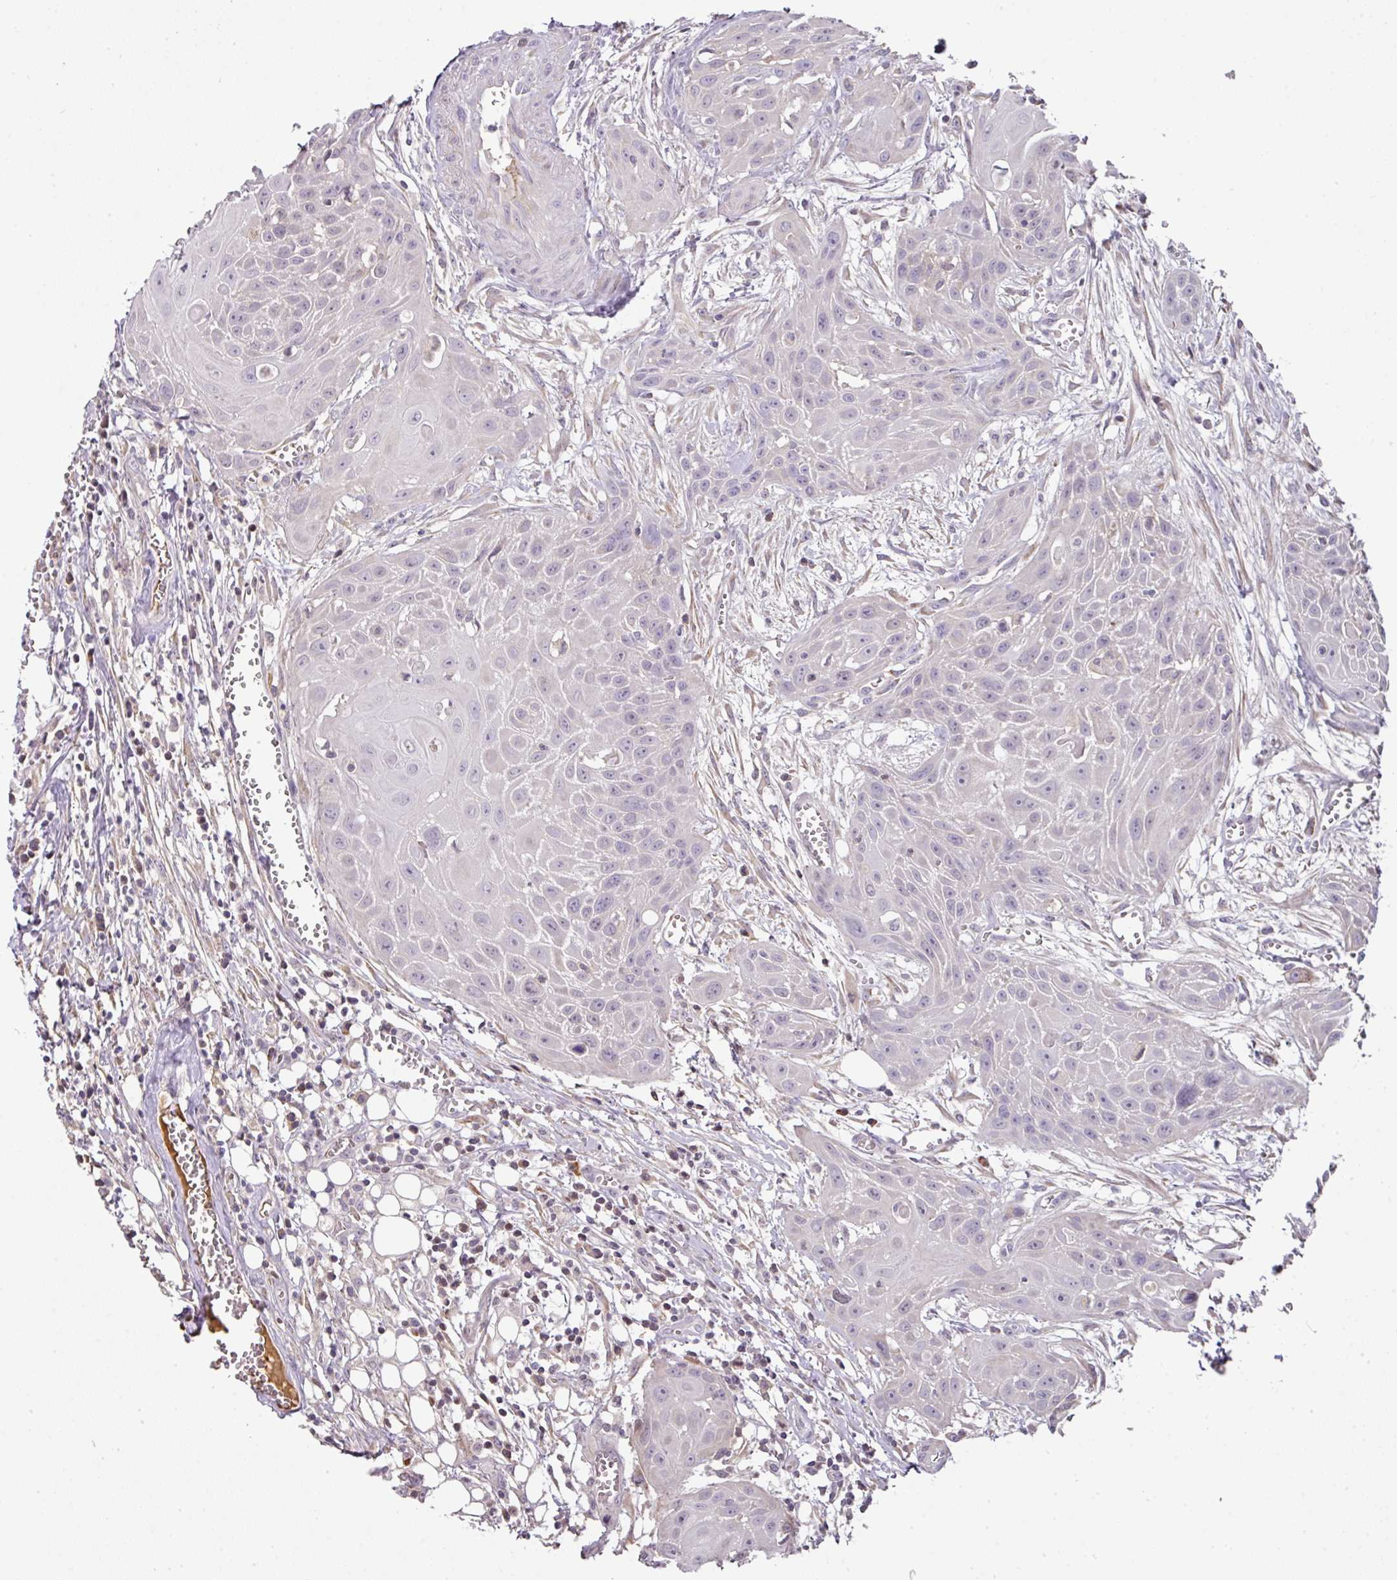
{"staining": {"intensity": "negative", "quantity": "none", "location": "none"}, "tissue": "head and neck cancer", "cell_type": "Tumor cells", "image_type": "cancer", "snomed": [{"axis": "morphology", "description": "Squamous cell carcinoma, NOS"}, {"axis": "topography", "description": "Lymph node"}, {"axis": "topography", "description": "Salivary gland"}, {"axis": "topography", "description": "Head-Neck"}], "caption": "Squamous cell carcinoma (head and neck) was stained to show a protein in brown. There is no significant positivity in tumor cells.", "gene": "CCZ1", "patient": {"sex": "female", "age": 74}}